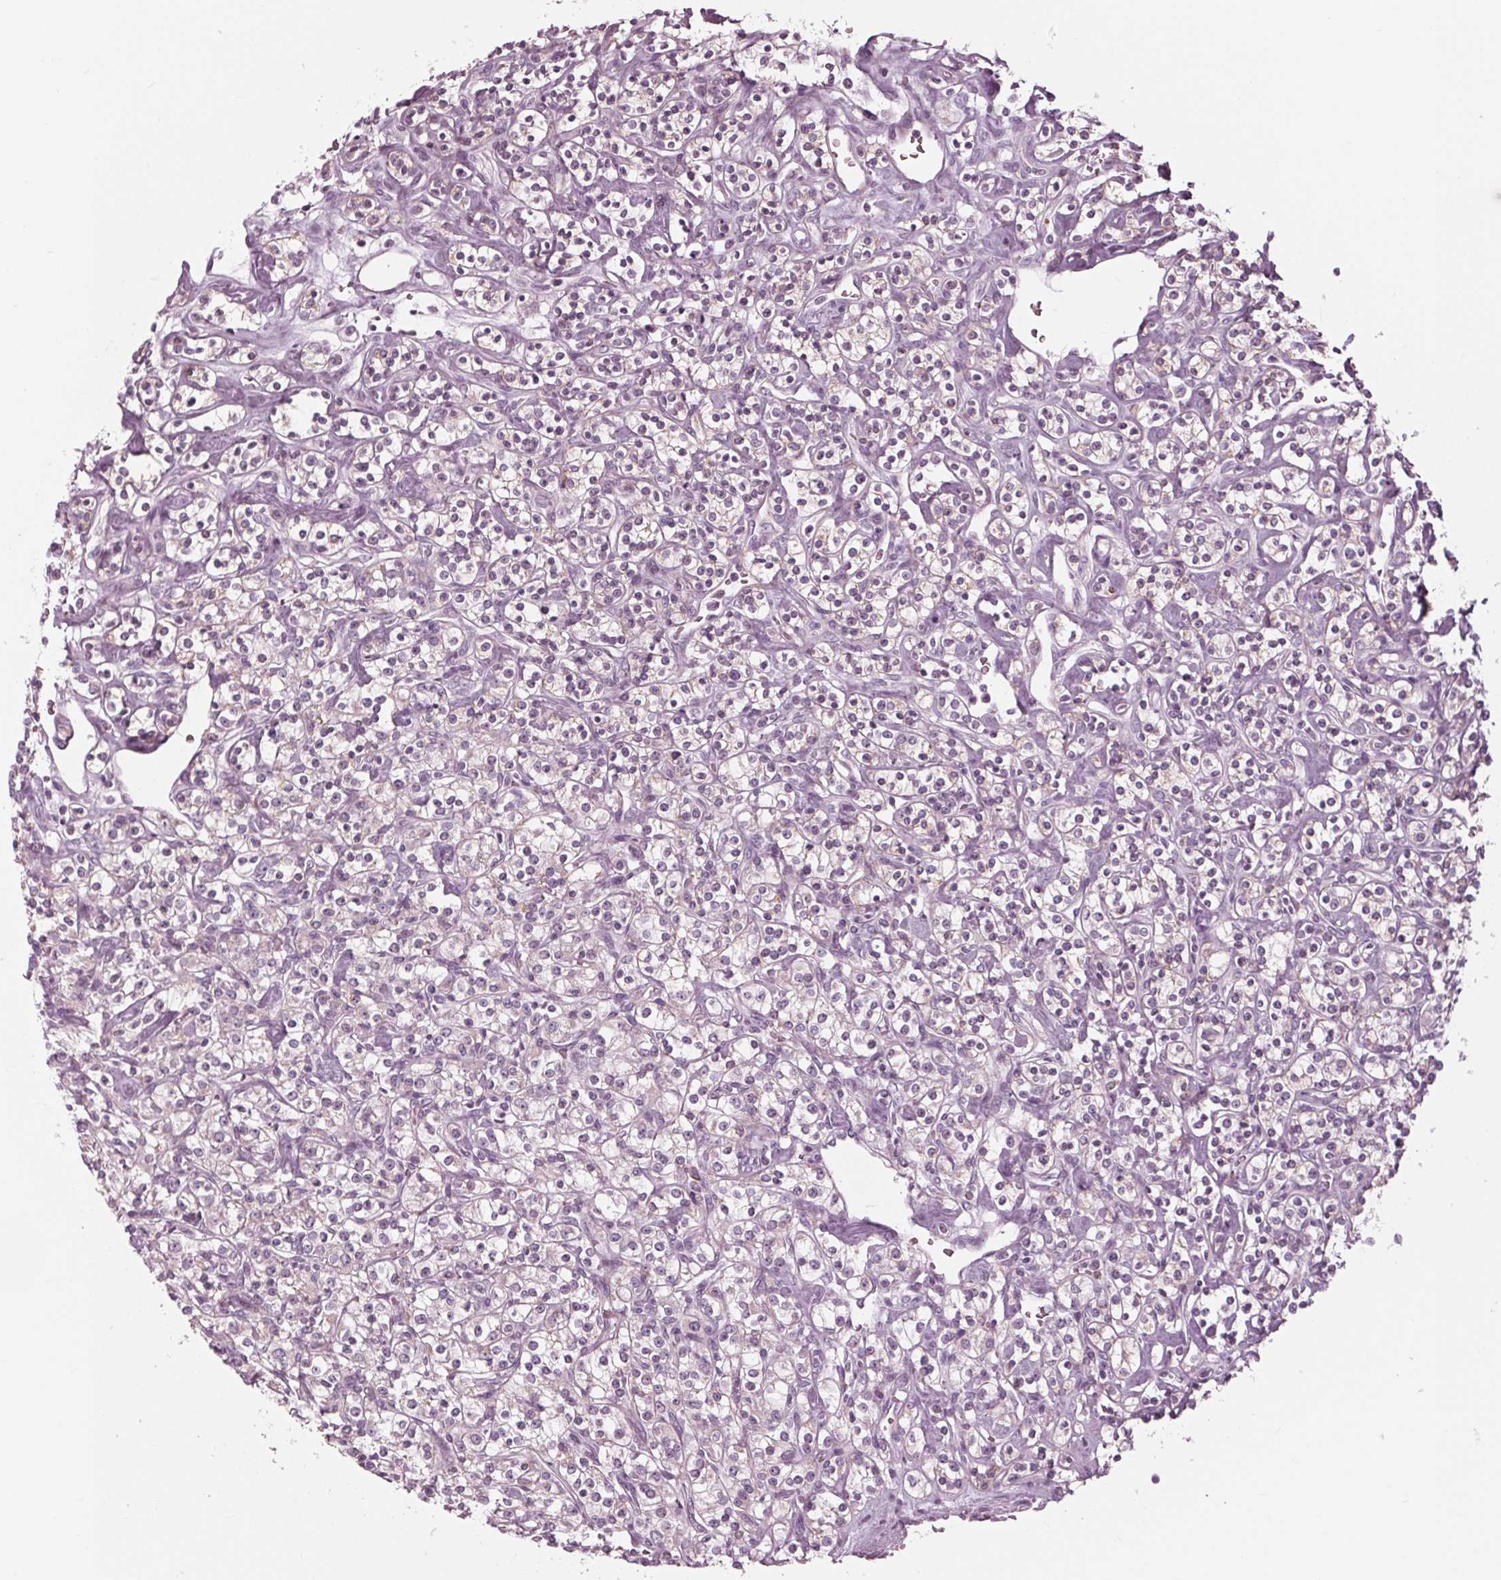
{"staining": {"intensity": "negative", "quantity": "none", "location": "none"}, "tissue": "renal cancer", "cell_type": "Tumor cells", "image_type": "cancer", "snomed": [{"axis": "morphology", "description": "Adenocarcinoma, NOS"}, {"axis": "topography", "description": "Kidney"}], "caption": "Immunohistochemical staining of human renal cancer (adenocarcinoma) exhibits no significant expression in tumor cells. (Brightfield microscopy of DAB (3,3'-diaminobenzidine) immunohistochemistry at high magnification).", "gene": "CLN6", "patient": {"sex": "male", "age": 77}}